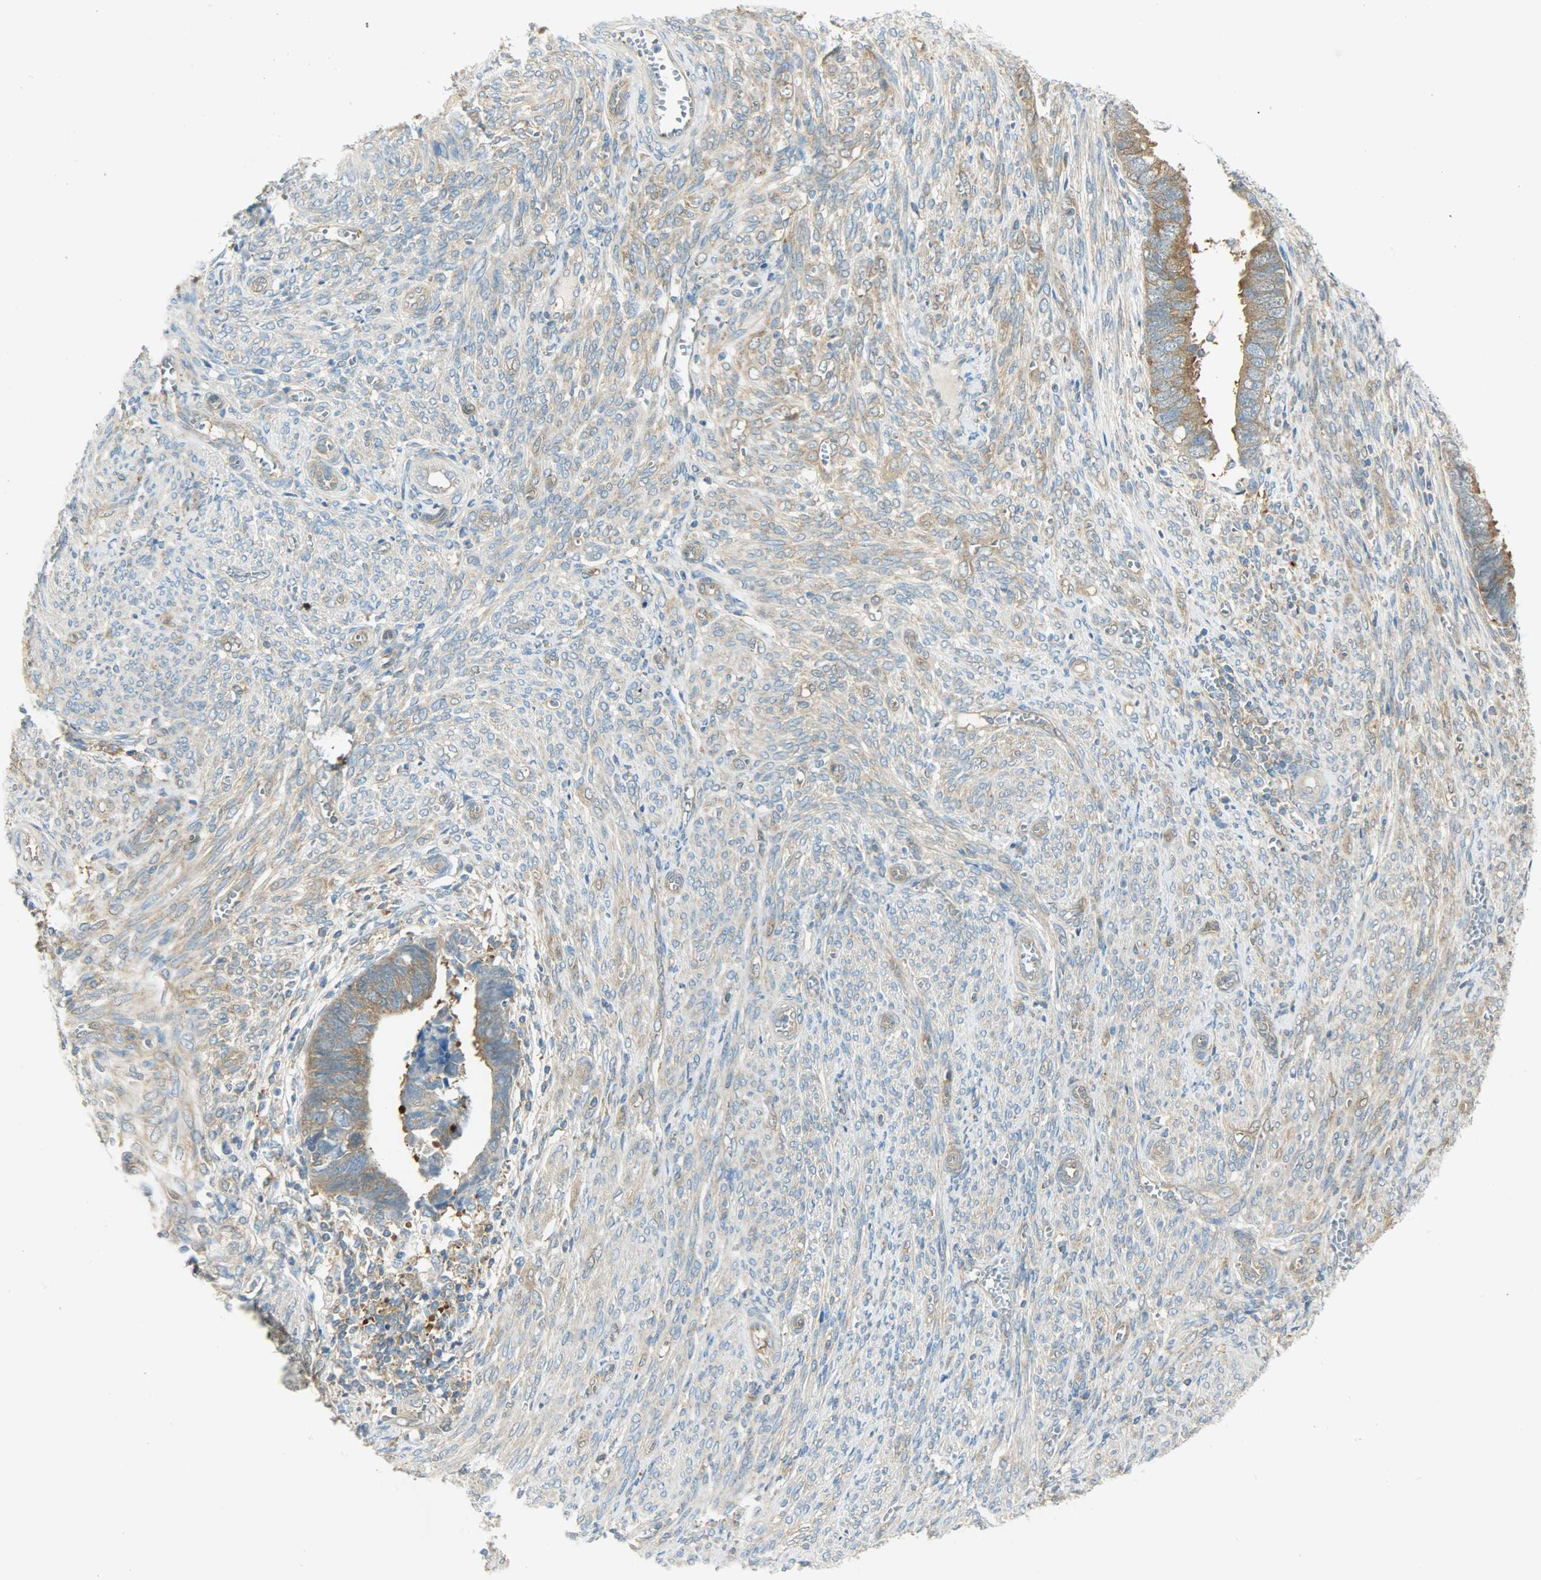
{"staining": {"intensity": "strong", "quantity": ">75%", "location": "cytoplasmic/membranous"}, "tissue": "endometrial cancer", "cell_type": "Tumor cells", "image_type": "cancer", "snomed": [{"axis": "morphology", "description": "Adenocarcinoma, NOS"}, {"axis": "topography", "description": "Endometrium"}], "caption": "Immunohistochemistry (IHC) micrograph of human adenocarcinoma (endometrial) stained for a protein (brown), which reveals high levels of strong cytoplasmic/membranous positivity in about >75% of tumor cells.", "gene": "TSC22D2", "patient": {"sex": "female", "age": 75}}